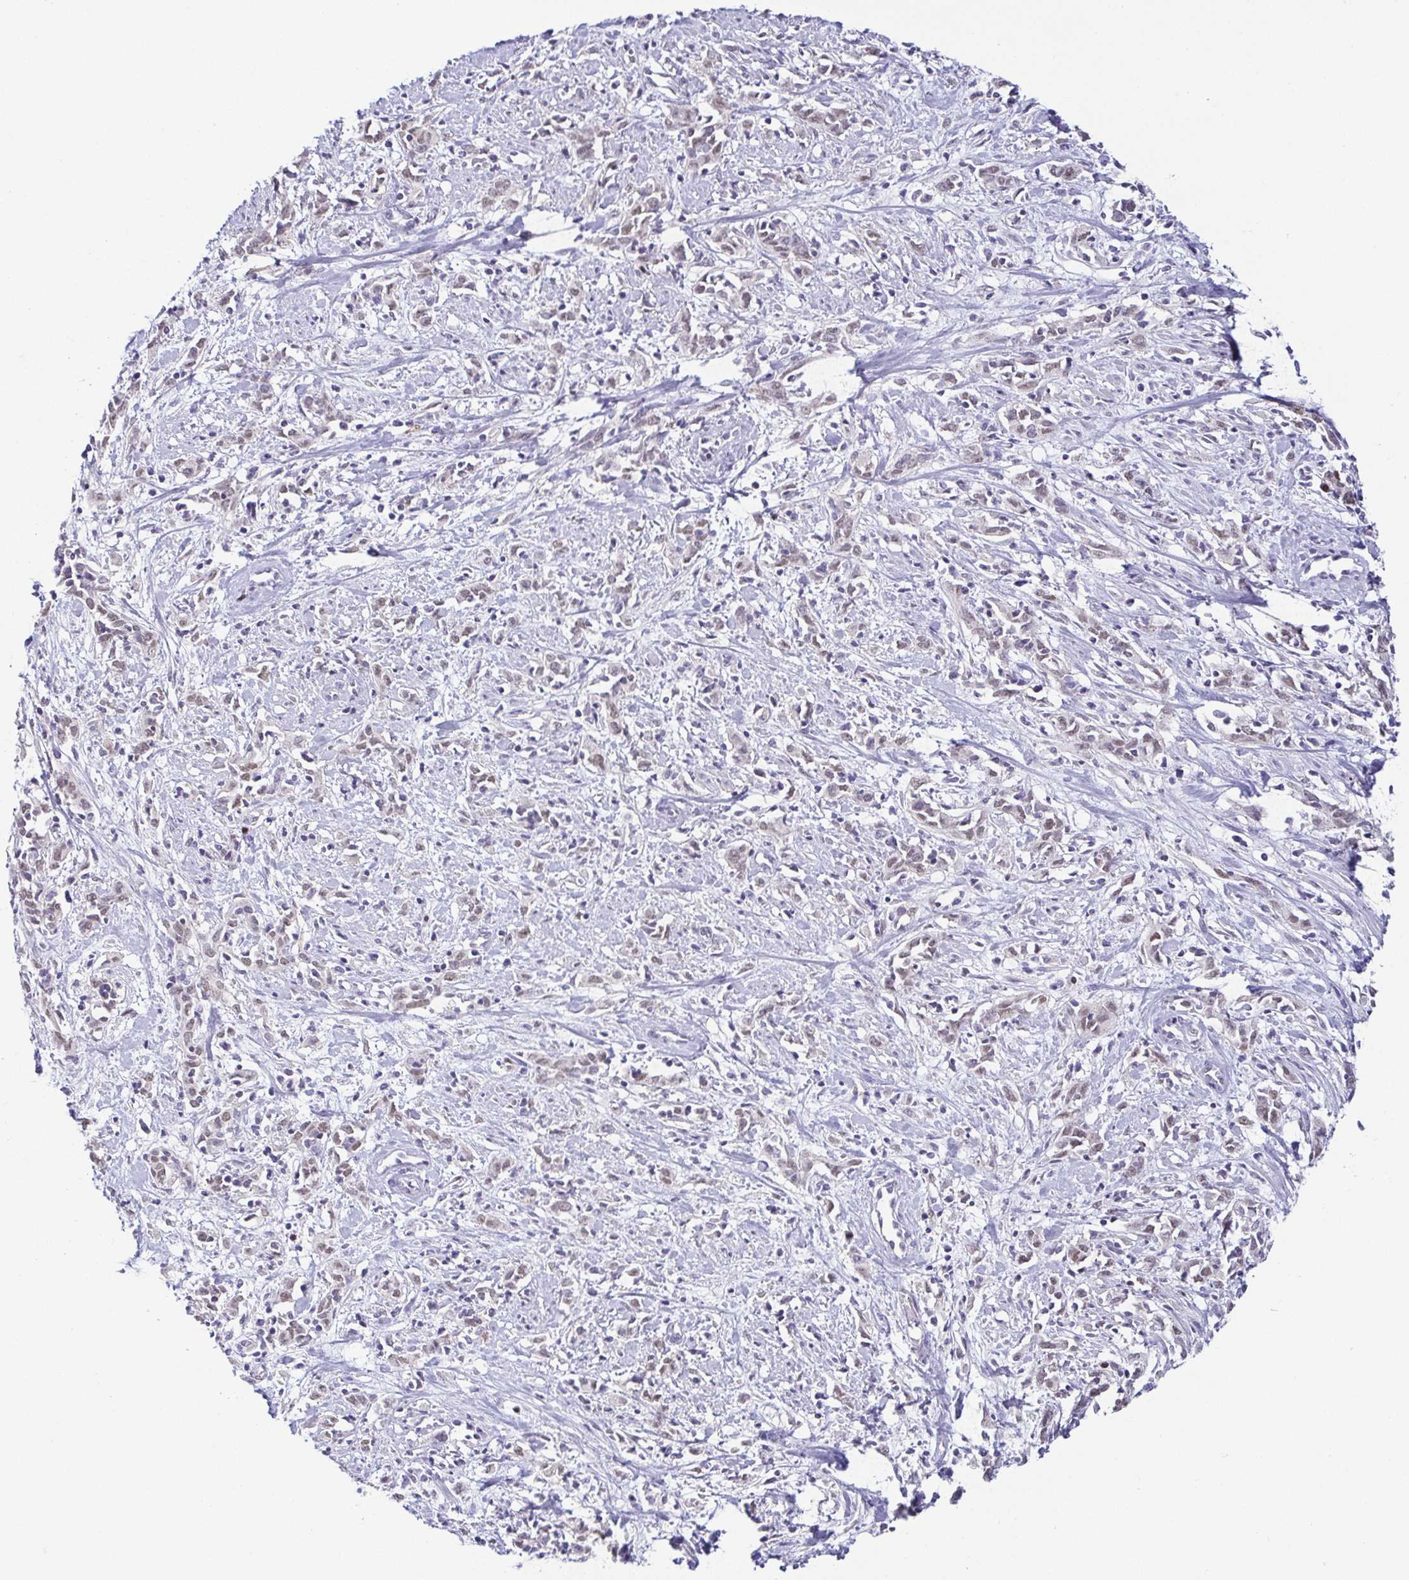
{"staining": {"intensity": "negative", "quantity": "none", "location": "none"}, "tissue": "cervical cancer", "cell_type": "Tumor cells", "image_type": "cancer", "snomed": [{"axis": "morphology", "description": "Adenocarcinoma, NOS"}, {"axis": "topography", "description": "Cervix"}], "caption": "Tumor cells show no significant expression in cervical cancer (adenocarcinoma).", "gene": "TCF3", "patient": {"sex": "female", "age": 40}}